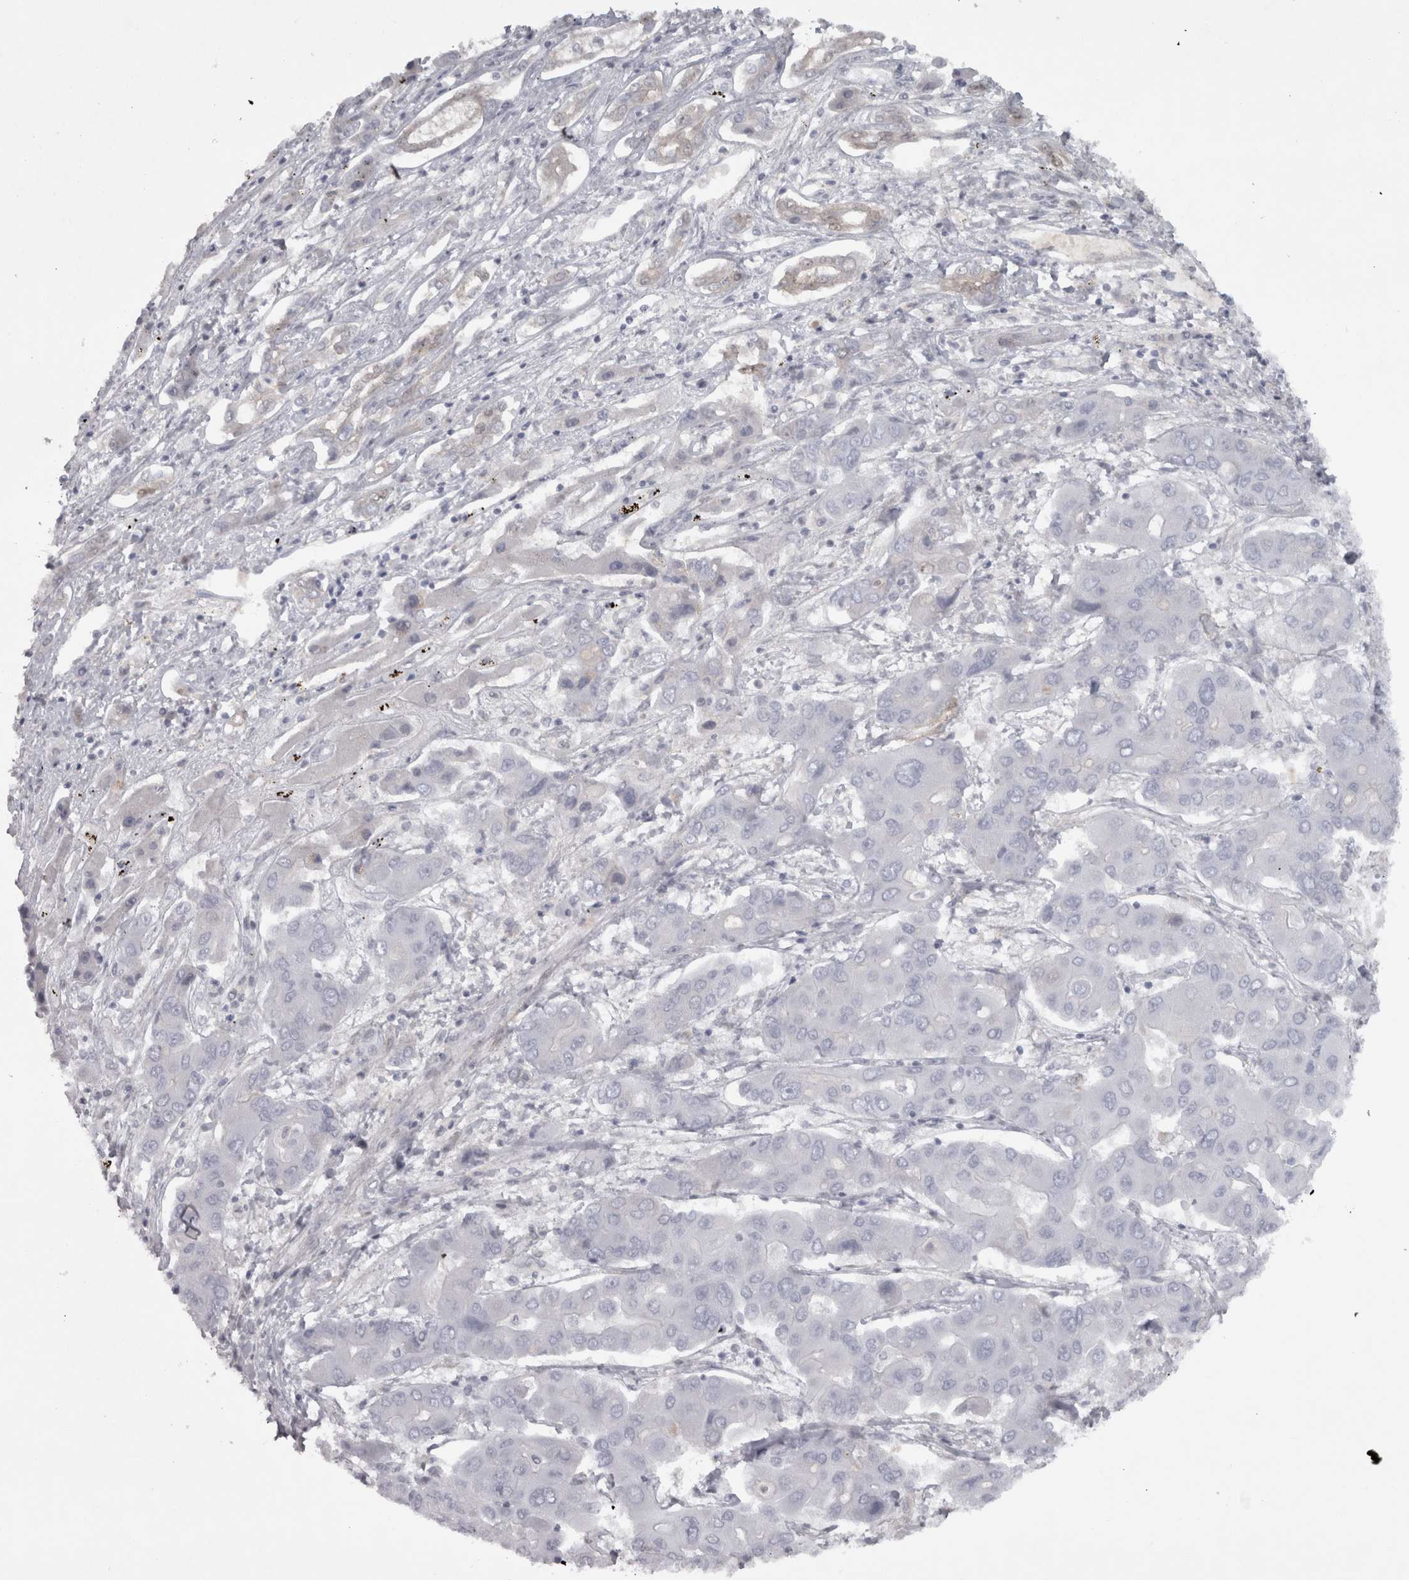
{"staining": {"intensity": "negative", "quantity": "none", "location": "none"}, "tissue": "liver cancer", "cell_type": "Tumor cells", "image_type": "cancer", "snomed": [{"axis": "morphology", "description": "Cholangiocarcinoma"}, {"axis": "topography", "description": "Liver"}], "caption": "Photomicrograph shows no protein expression in tumor cells of cholangiocarcinoma (liver) tissue.", "gene": "PPP1R12B", "patient": {"sex": "male", "age": 67}}